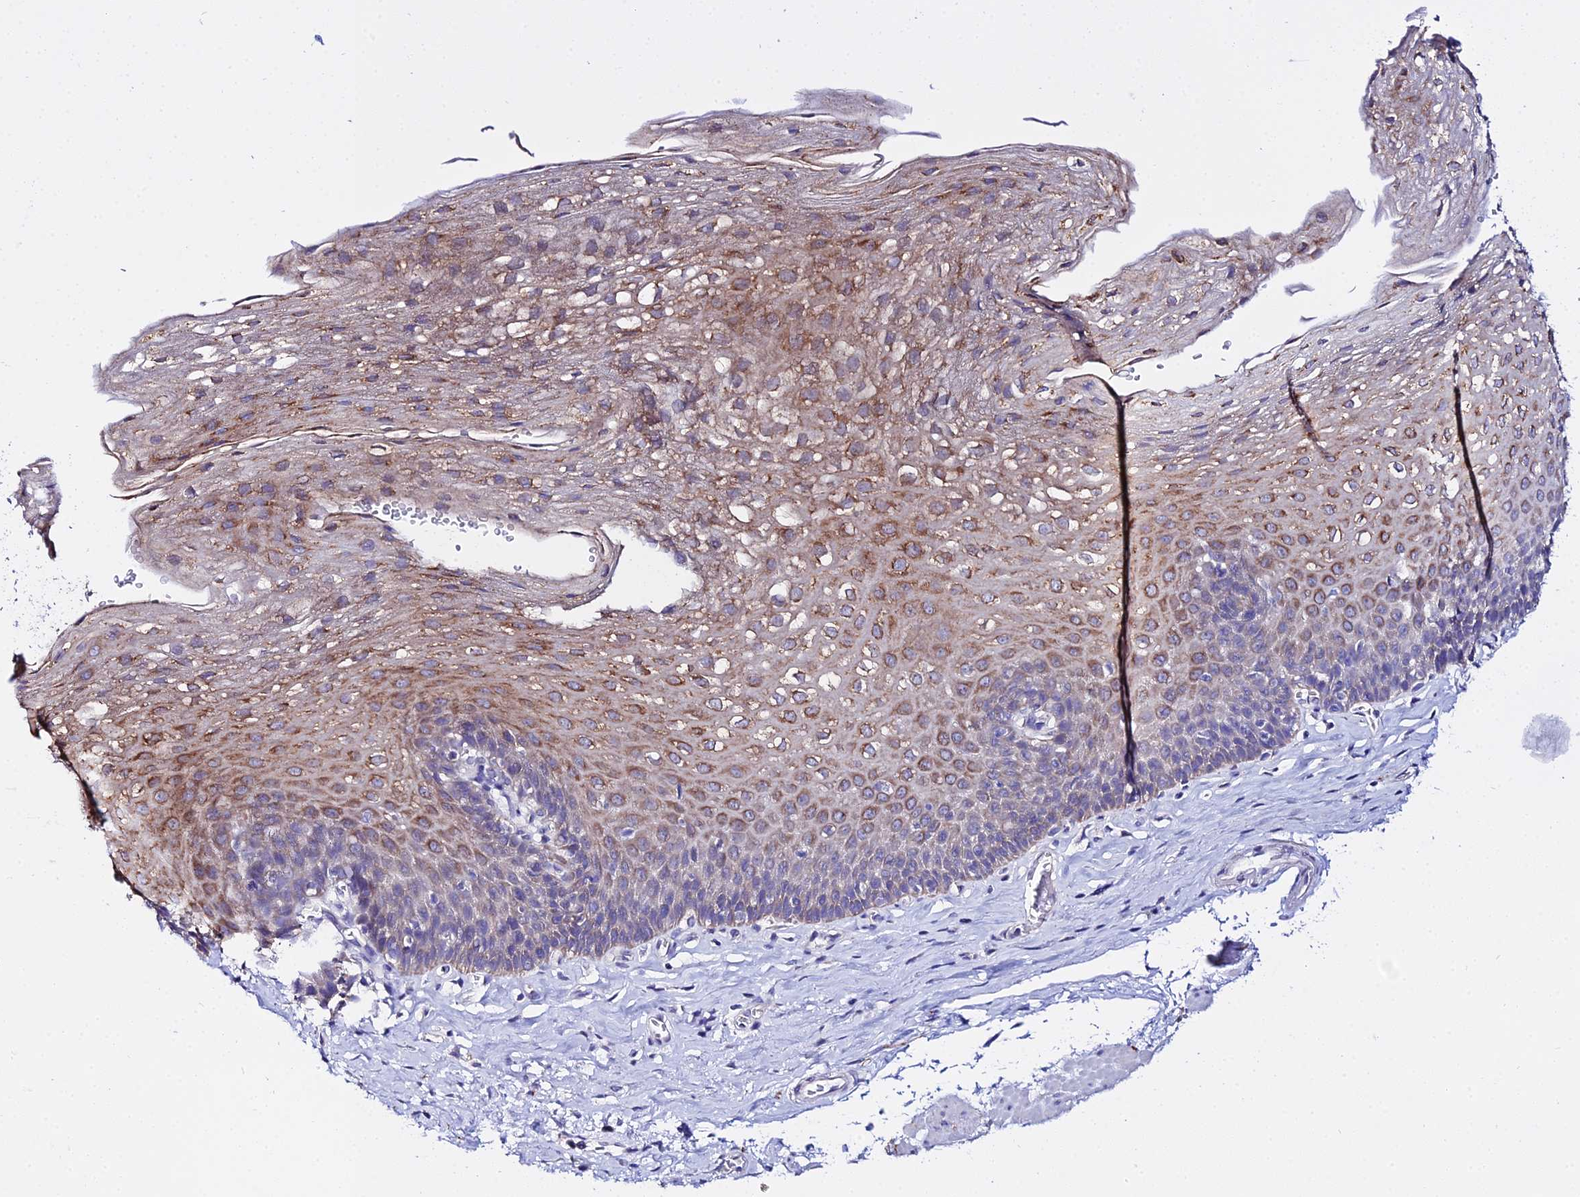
{"staining": {"intensity": "moderate", "quantity": "25%-75%", "location": "cytoplasmic/membranous"}, "tissue": "esophagus", "cell_type": "Squamous epithelial cells", "image_type": "normal", "snomed": [{"axis": "morphology", "description": "Normal tissue, NOS"}, {"axis": "topography", "description": "Esophagus"}], "caption": "Protein staining by immunohistochemistry shows moderate cytoplasmic/membranous staining in approximately 25%-75% of squamous epithelial cells in benign esophagus.", "gene": "ATG16L2", "patient": {"sex": "female", "age": 66}}